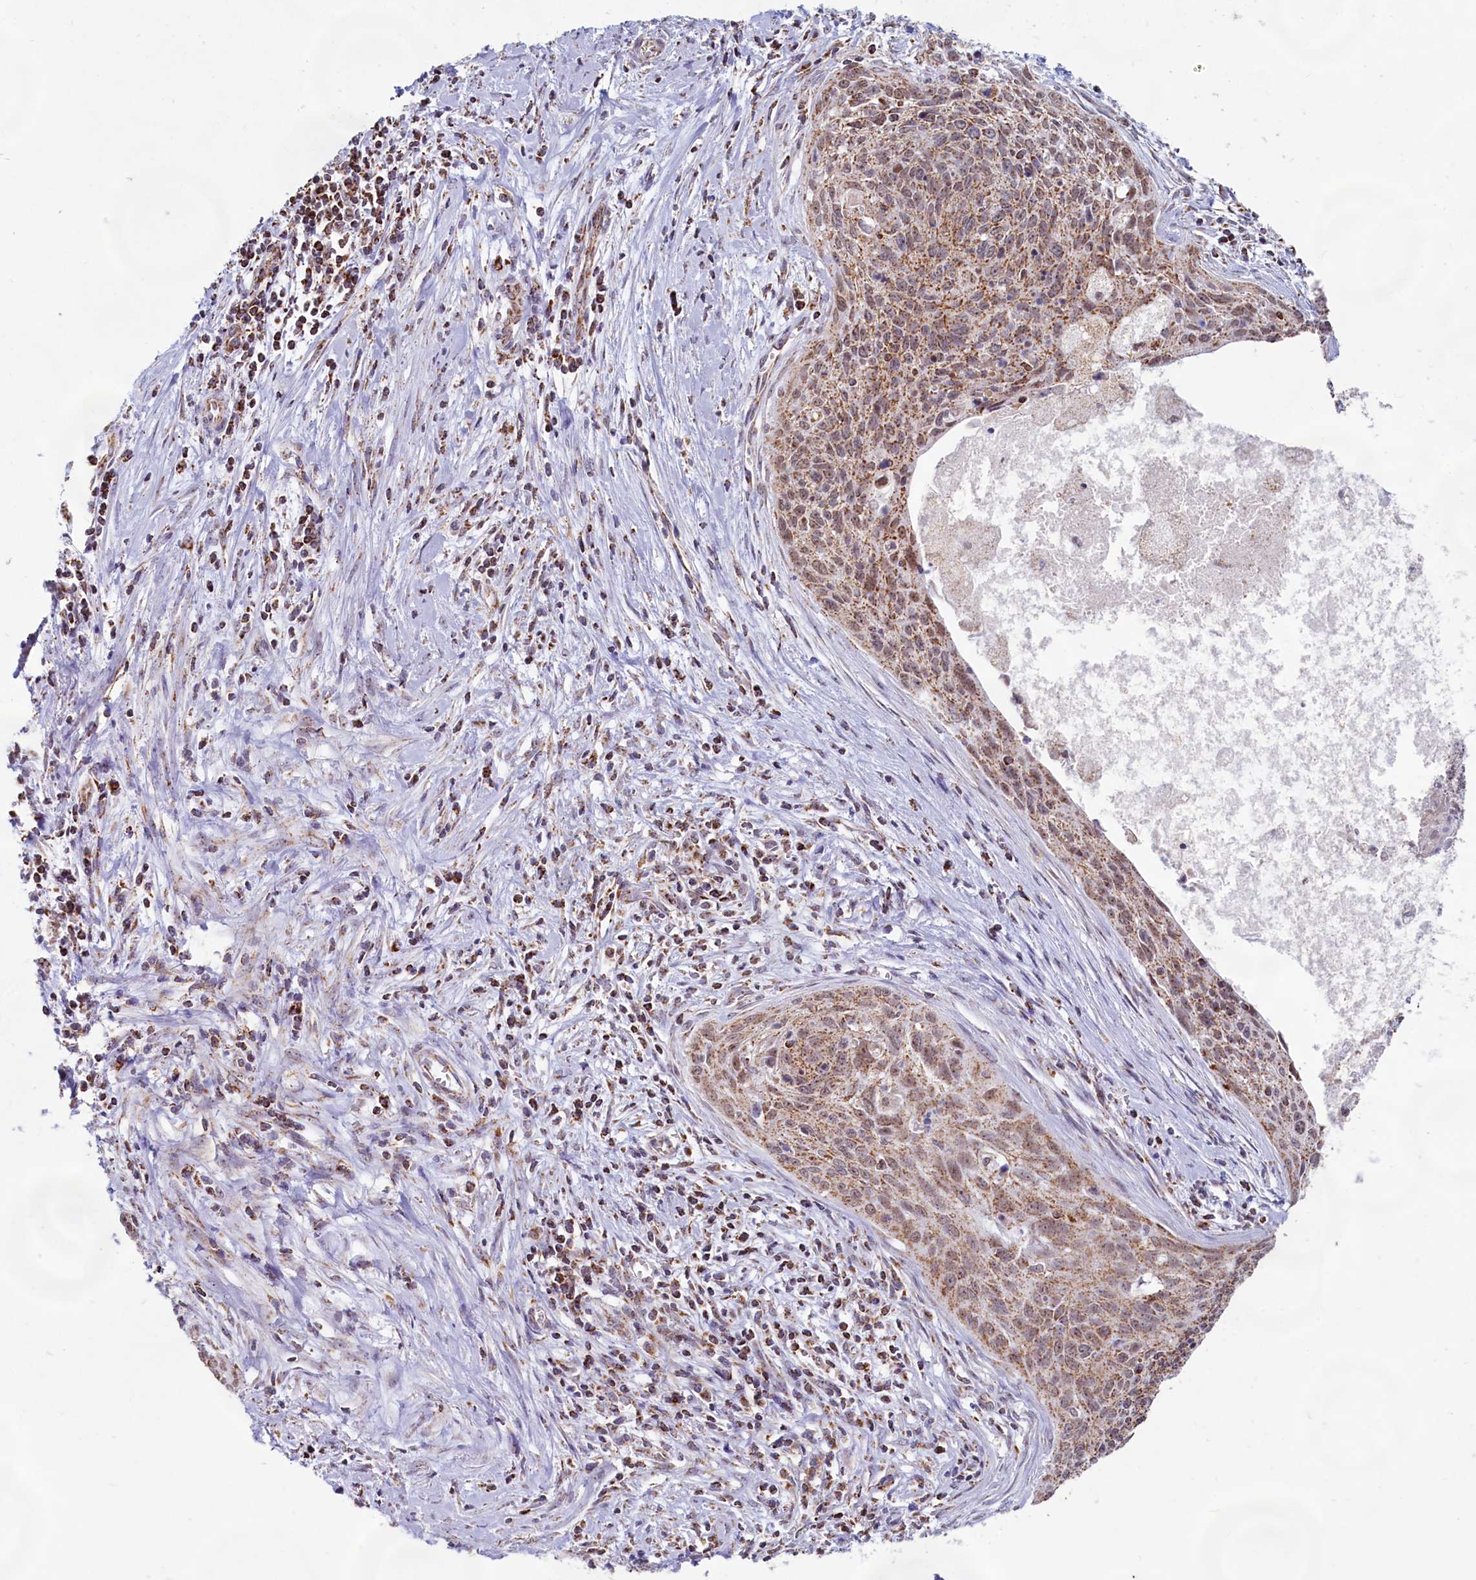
{"staining": {"intensity": "moderate", "quantity": ">75%", "location": "cytoplasmic/membranous"}, "tissue": "cervical cancer", "cell_type": "Tumor cells", "image_type": "cancer", "snomed": [{"axis": "morphology", "description": "Squamous cell carcinoma, NOS"}, {"axis": "topography", "description": "Cervix"}], "caption": "Brown immunohistochemical staining in human cervical squamous cell carcinoma demonstrates moderate cytoplasmic/membranous expression in approximately >75% of tumor cells.", "gene": "C1D", "patient": {"sex": "female", "age": 55}}